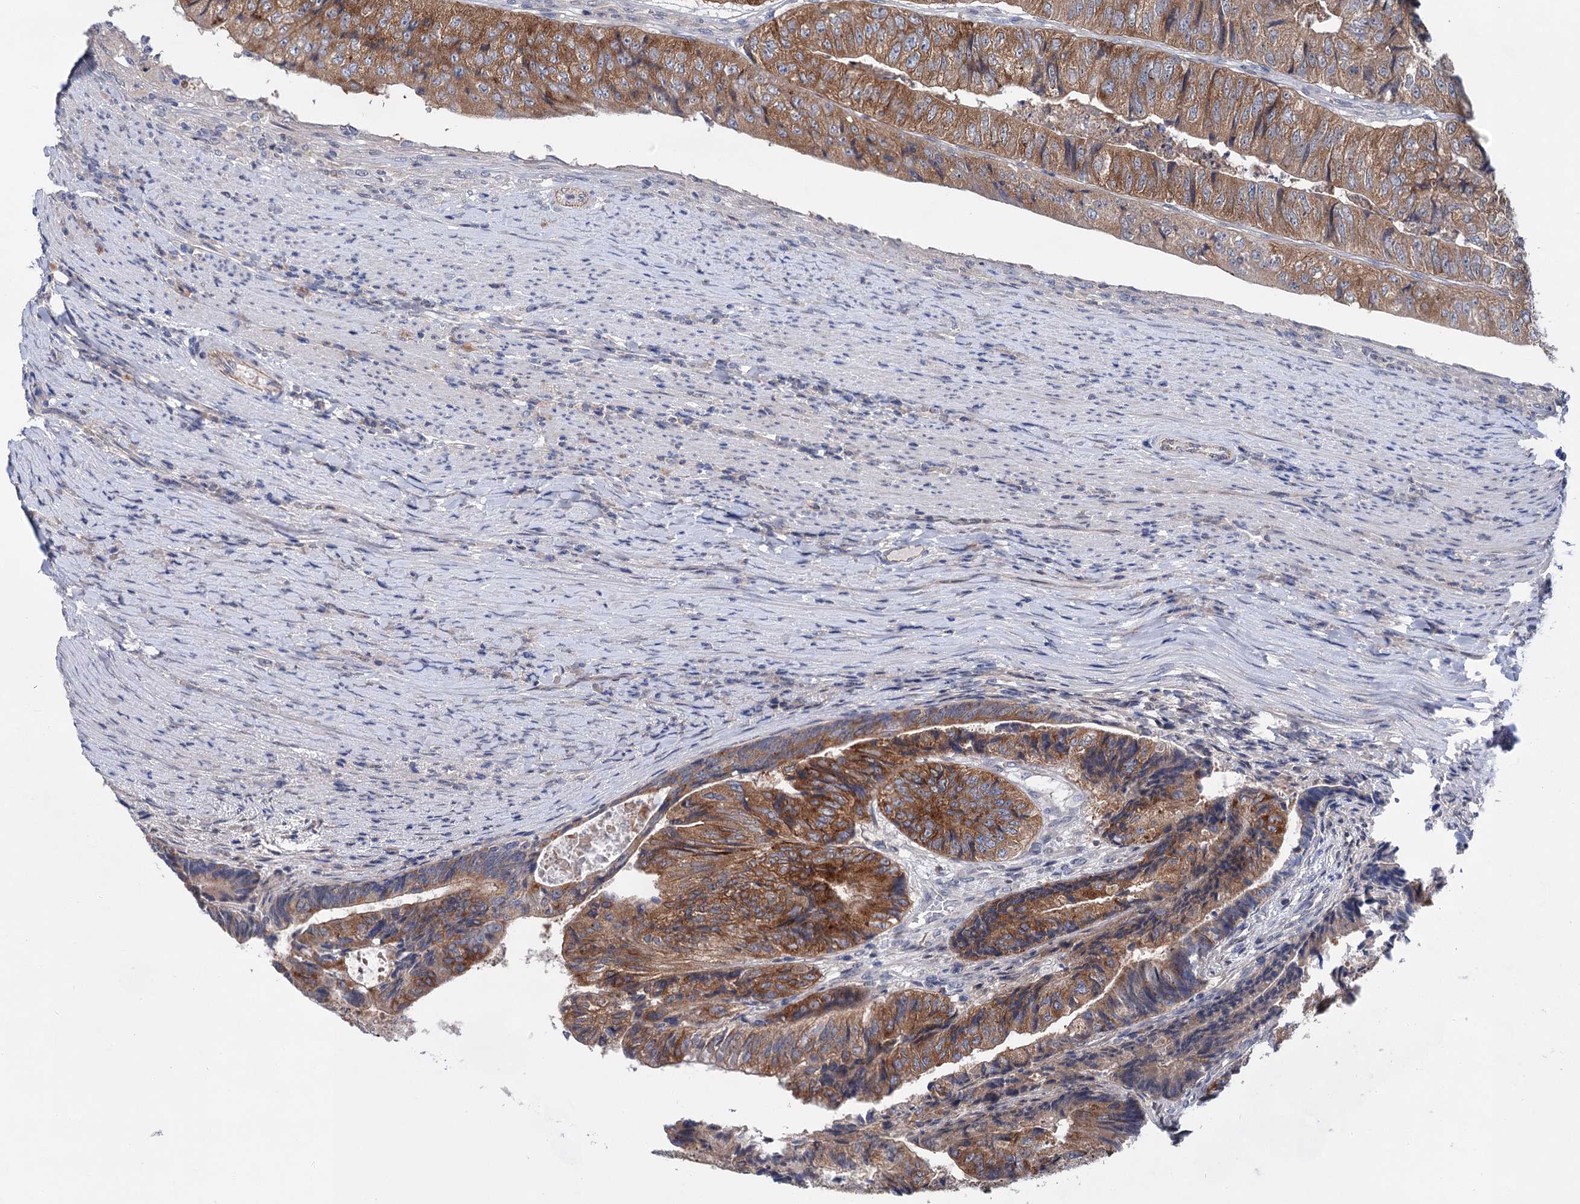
{"staining": {"intensity": "moderate", "quantity": ">75%", "location": "cytoplasmic/membranous"}, "tissue": "colorectal cancer", "cell_type": "Tumor cells", "image_type": "cancer", "snomed": [{"axis": "morphology", "description": "Adenocarcinoma, NOS"}, {"axis": "topography", "description": "Colon"}], "caption": "Immunohistochemistry (IHC) staining of colorectal adenocarcinoma, which displays medium levels of moderate cytoplasmic/membranous expression in approximately >75% of tumor cells indicating moderate cytoplasmic/membranous protein staining. The staining was performed using DAB (brown) for protein detection and nuclei were counterstained in hematoxylin (blue).", "gene": "MORN3", "patient": {"sex": "female", "age": 67}}